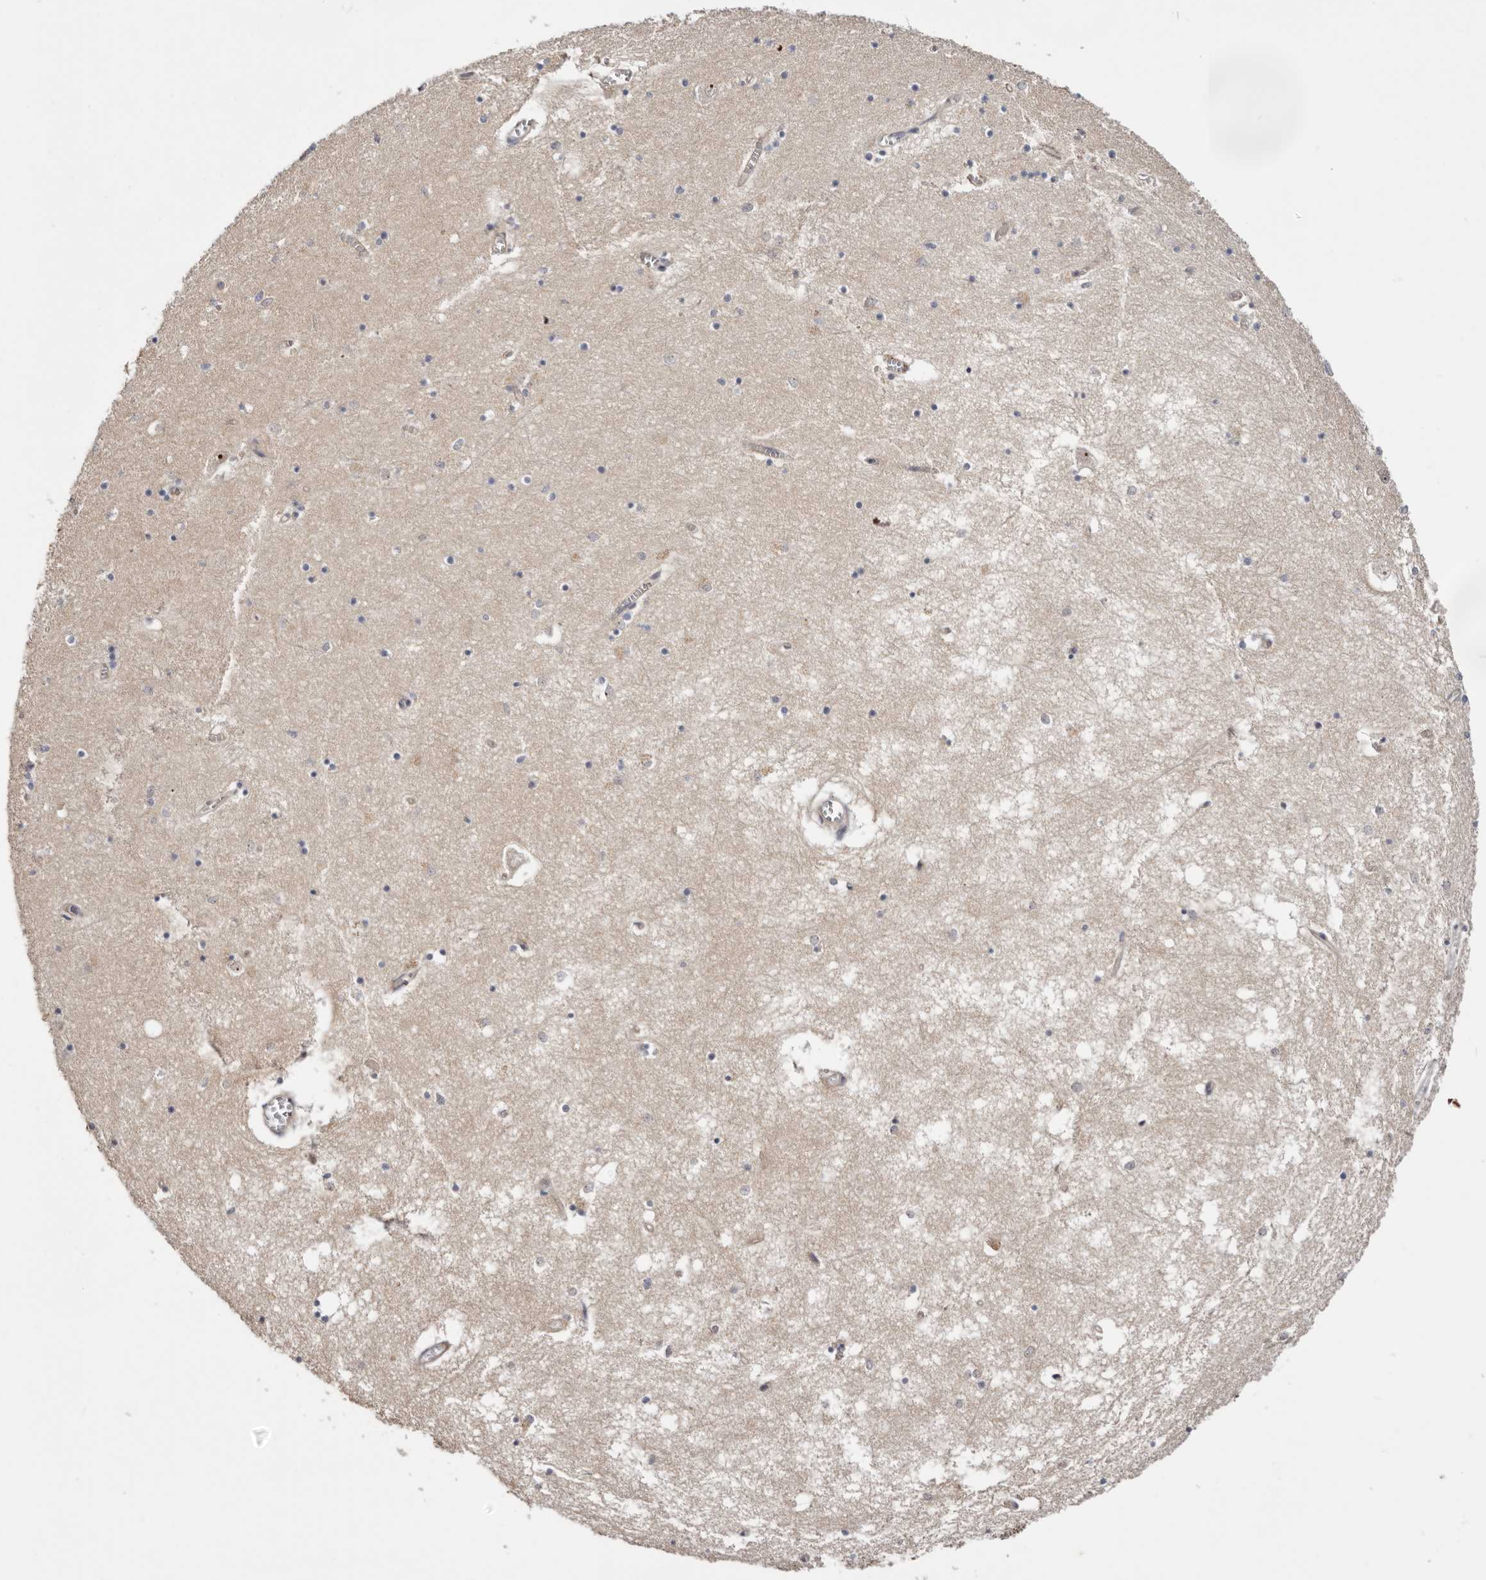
{"staining": {"intensity": "negative", "quantity": "none", "location": "none"}, "tissue": "hippocampus", "cell_type": "Glial cells", "image_type": "normal", "snomed": [{"axis": "morphology", "description": "Normal tissue, NOS"}, {"axis": "topography", "description": "Hippocampus"}], "caption": "A photomicrograph of hippocampus stained for a protein reveals no brown staining in glial cells.", "gene": "PANK4", "patient": {"sex": "male", "age": 70}}